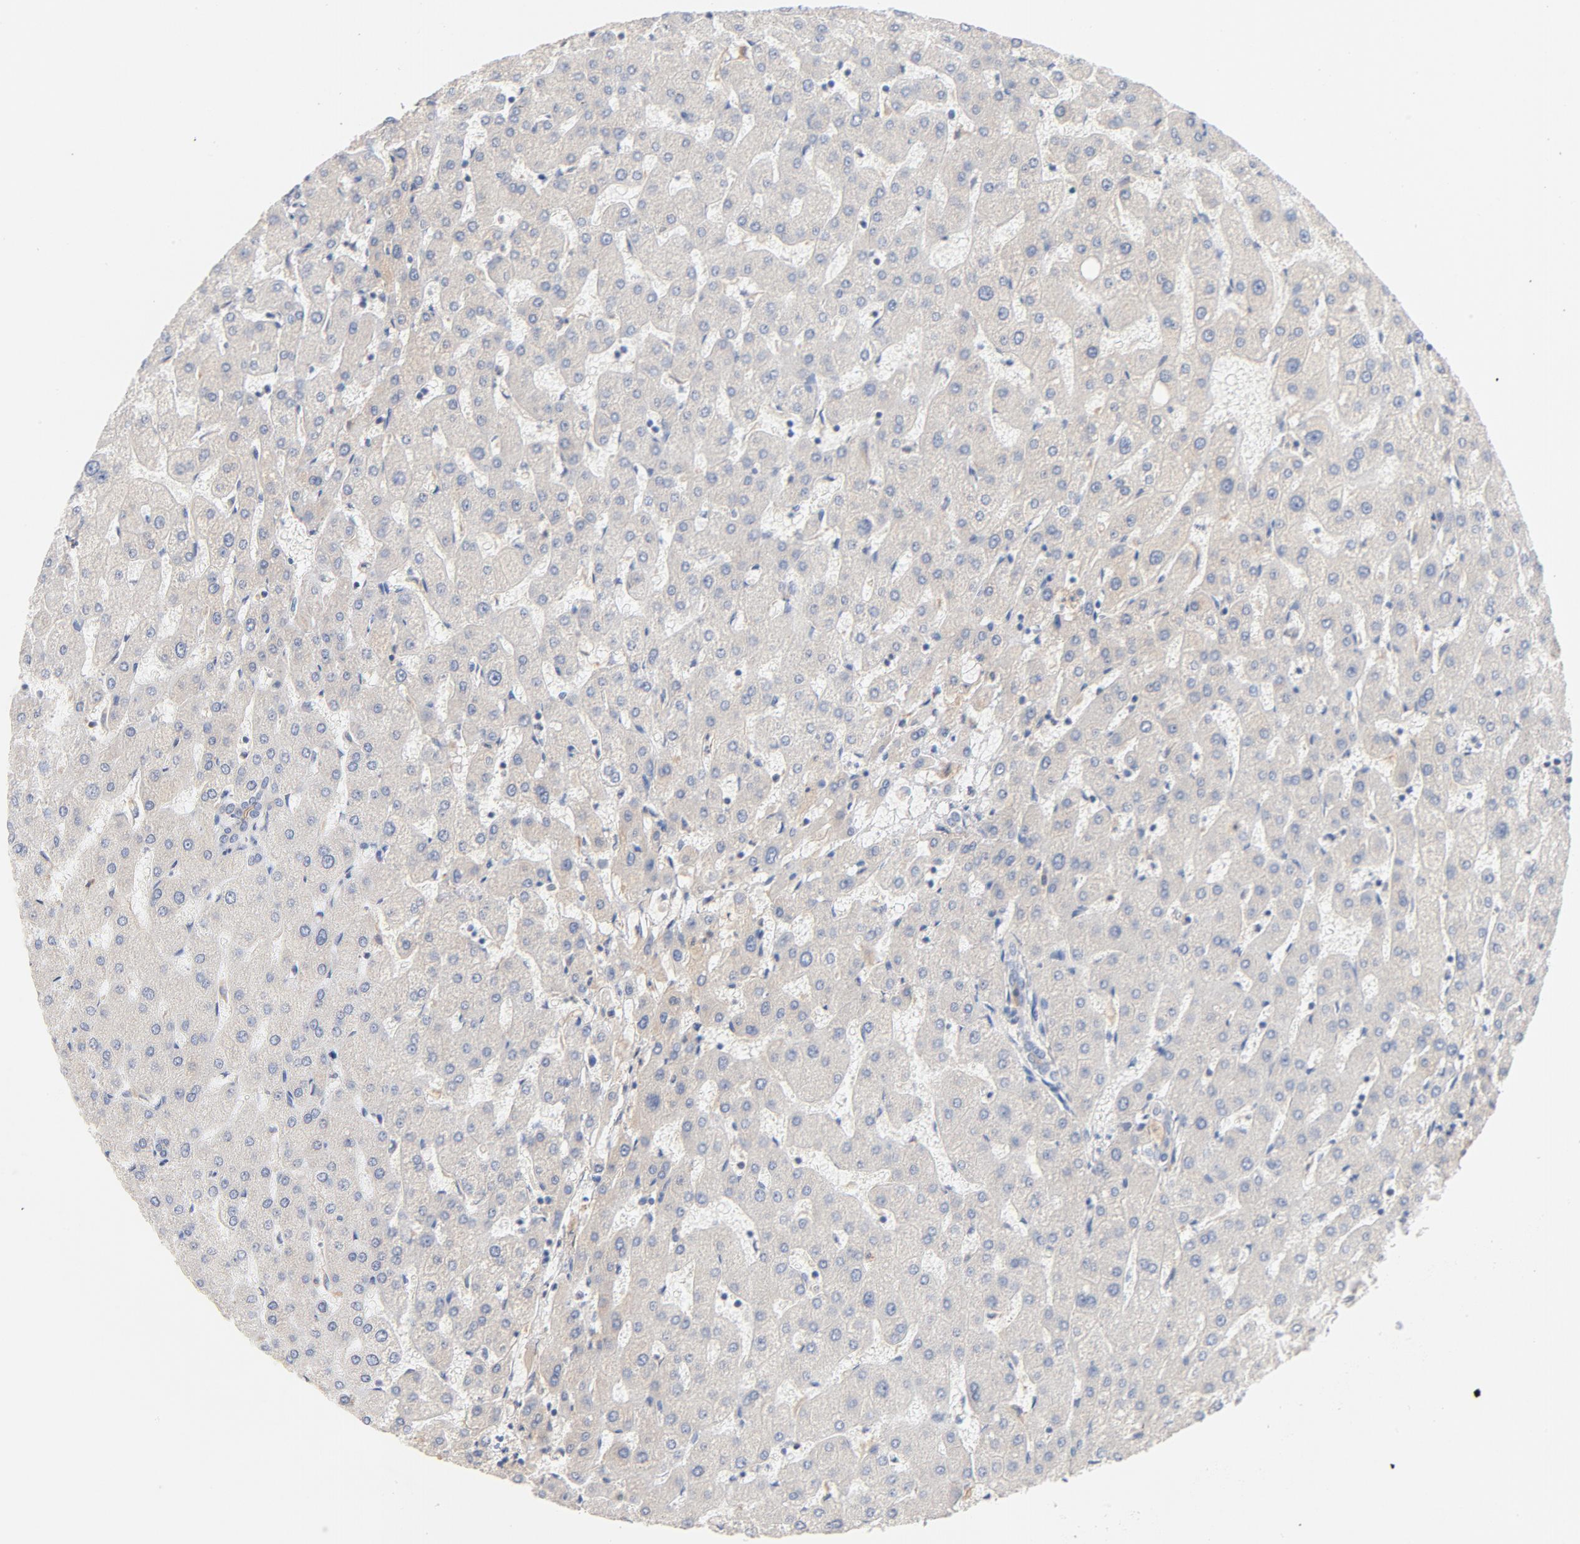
{"staining": {"intensity": "moderate", "quantity": ">75%", "location": "cytoplasmic/membranous"}, "tissue": "liver", "cell_type": "Cholangiocytes", "image_type": "normal", "snomed": [{"axis": "morphology", "description": "Normal tissue, NOS"}, {"axis": "topography", "description": "Liver"}], "caption": "Protein analysis of benign liver reveals moderate cytoplasmic/membranous expression in about >75% of cholangiocytes.", "gene": "STRN3", "patient": {"sex": "male", "age": 67}}